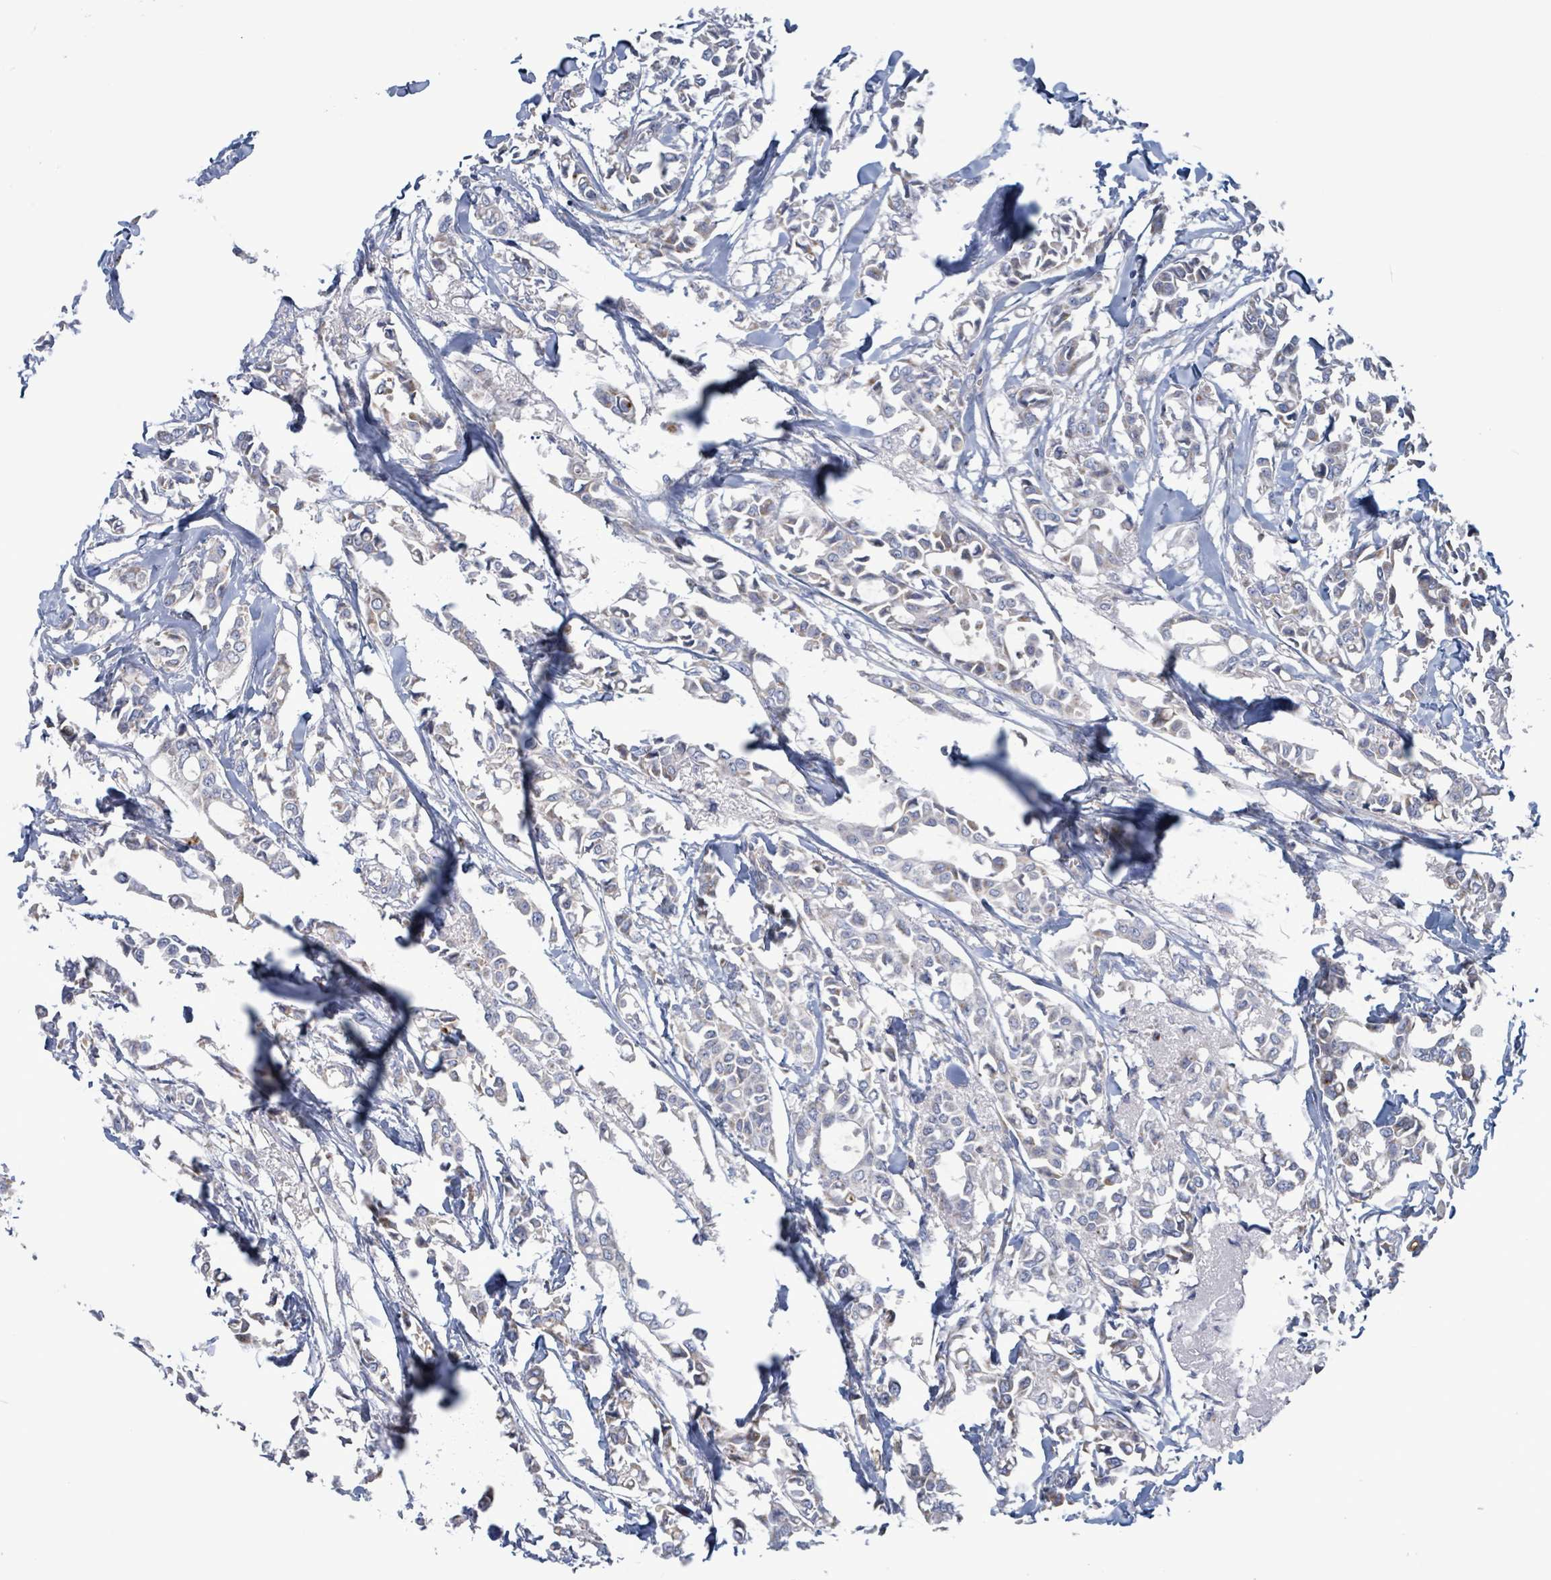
{"staining": {"intensity": "weak", "quantity": "<25%", "location": "cytoplasmic/membranous"}, "tissue": "breast cancer", "cell_type": "Tumor cells", "image_type": "cancer", "snomed": [{"axis": "morphology", "description": "Duct carcinoma"}, {"axis": "topography", "description": "Breast"}], "caption": "Histopathology image shows no significant protein staining in tumor cells of breast cancer. (IHC, brightfield microscopy, high magnification).", "gene": "AKR1C4", "patient": {"sex": "female", "age": 41}}